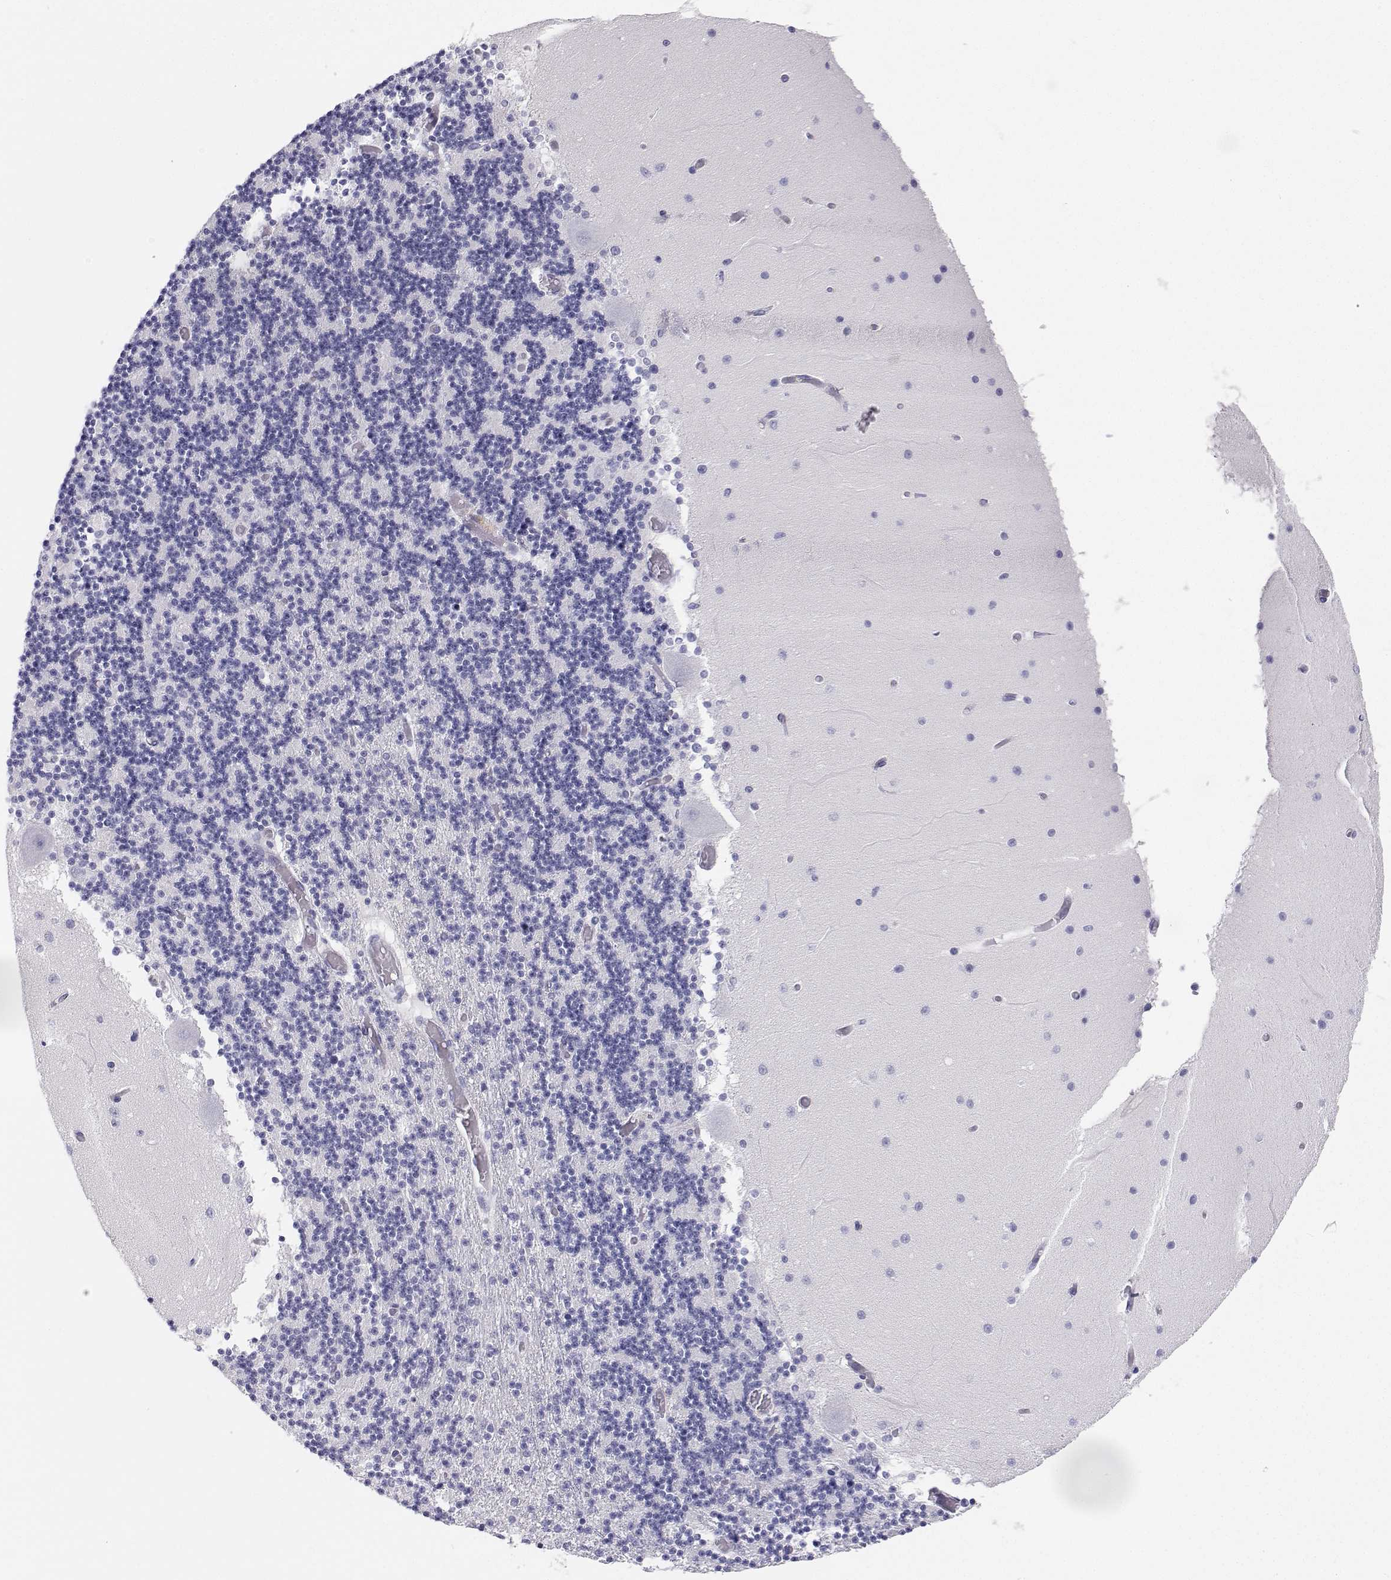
{"staining": {"intensity": "negative", "quantity": "none", "location": "none"}, "tissue": "cerebellum", "cell_type": "Cells in granular layer", "image_type": "normal", "snomed": [{"axis": "morphology", "description": "Normal tissue, NOS"}, {"axis": "topography", "description": "Cerebellum"}], "caption": "Immunohistochemical staining of normal cerebellum exhibits no significant positivity in cells in granular layer.", "gene": "BHMT", "patient": {"sex": "female", "age": 28}}